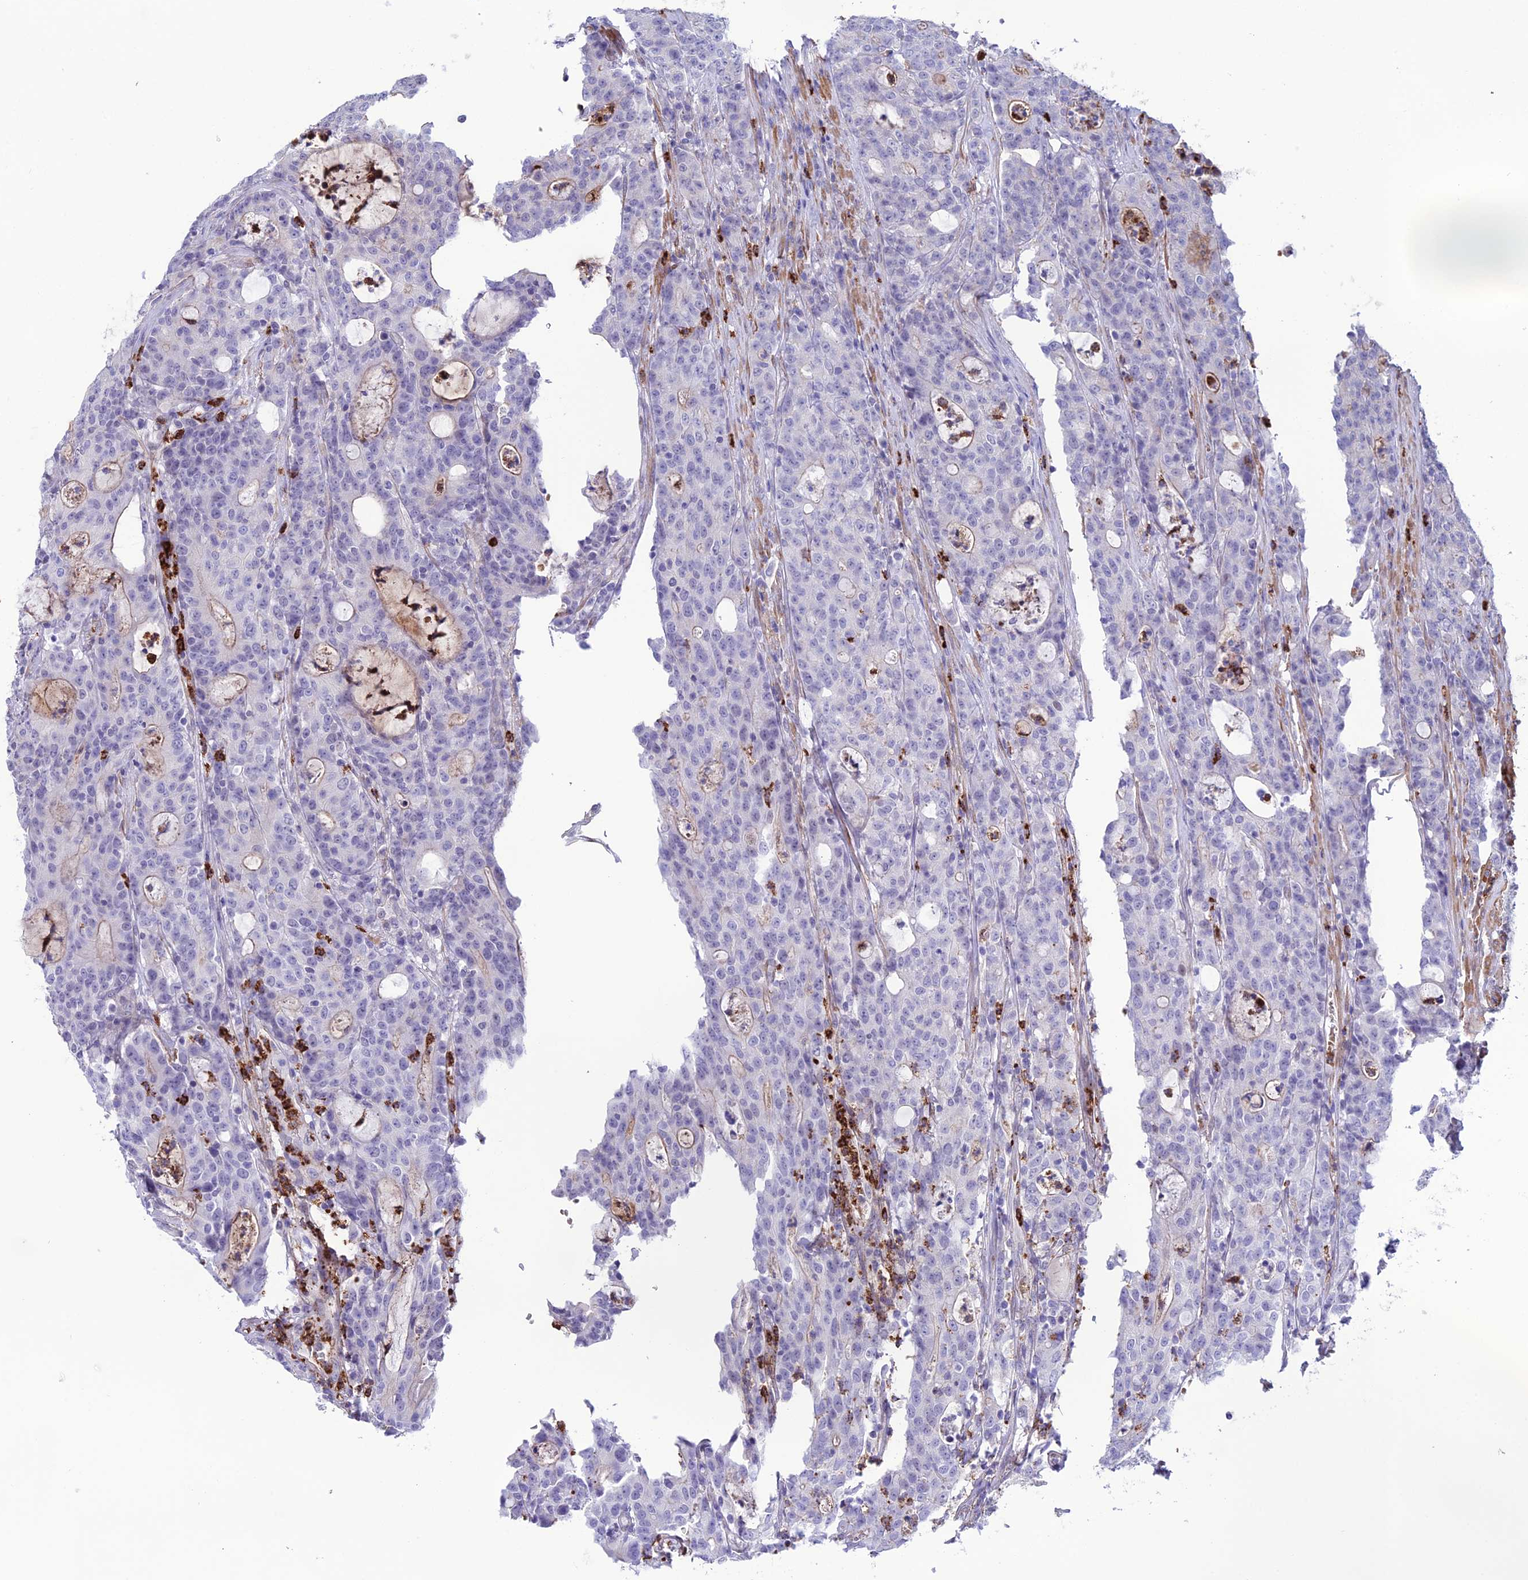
{"staining": {"intensity": "moderate", "quantity": "<25%", "location": "cytoplasmic/membranous"}, "tissue": "colorectal cancer", "cell_type": "Tumor cells", "image_type": "cancer", "snomed": [{"axis": "morphology", "description": "Adenocarcinoma, NOS"}, {"axis": "topography", "description": "Colon"}], "caption": "Tumor cells exhibit moderate cytoplasmic/membranous expression in approximately <25% of cells in colorectal adenocarcinoma. The protein of interest is stained brown, and the nuclei are stained in blue (DAB (3,3'-diaminobenzidine) IHC with brightfield microscopy, high magnification).", "gene": "COL6A6", "patient": {"sex": "male", "age": 83}}